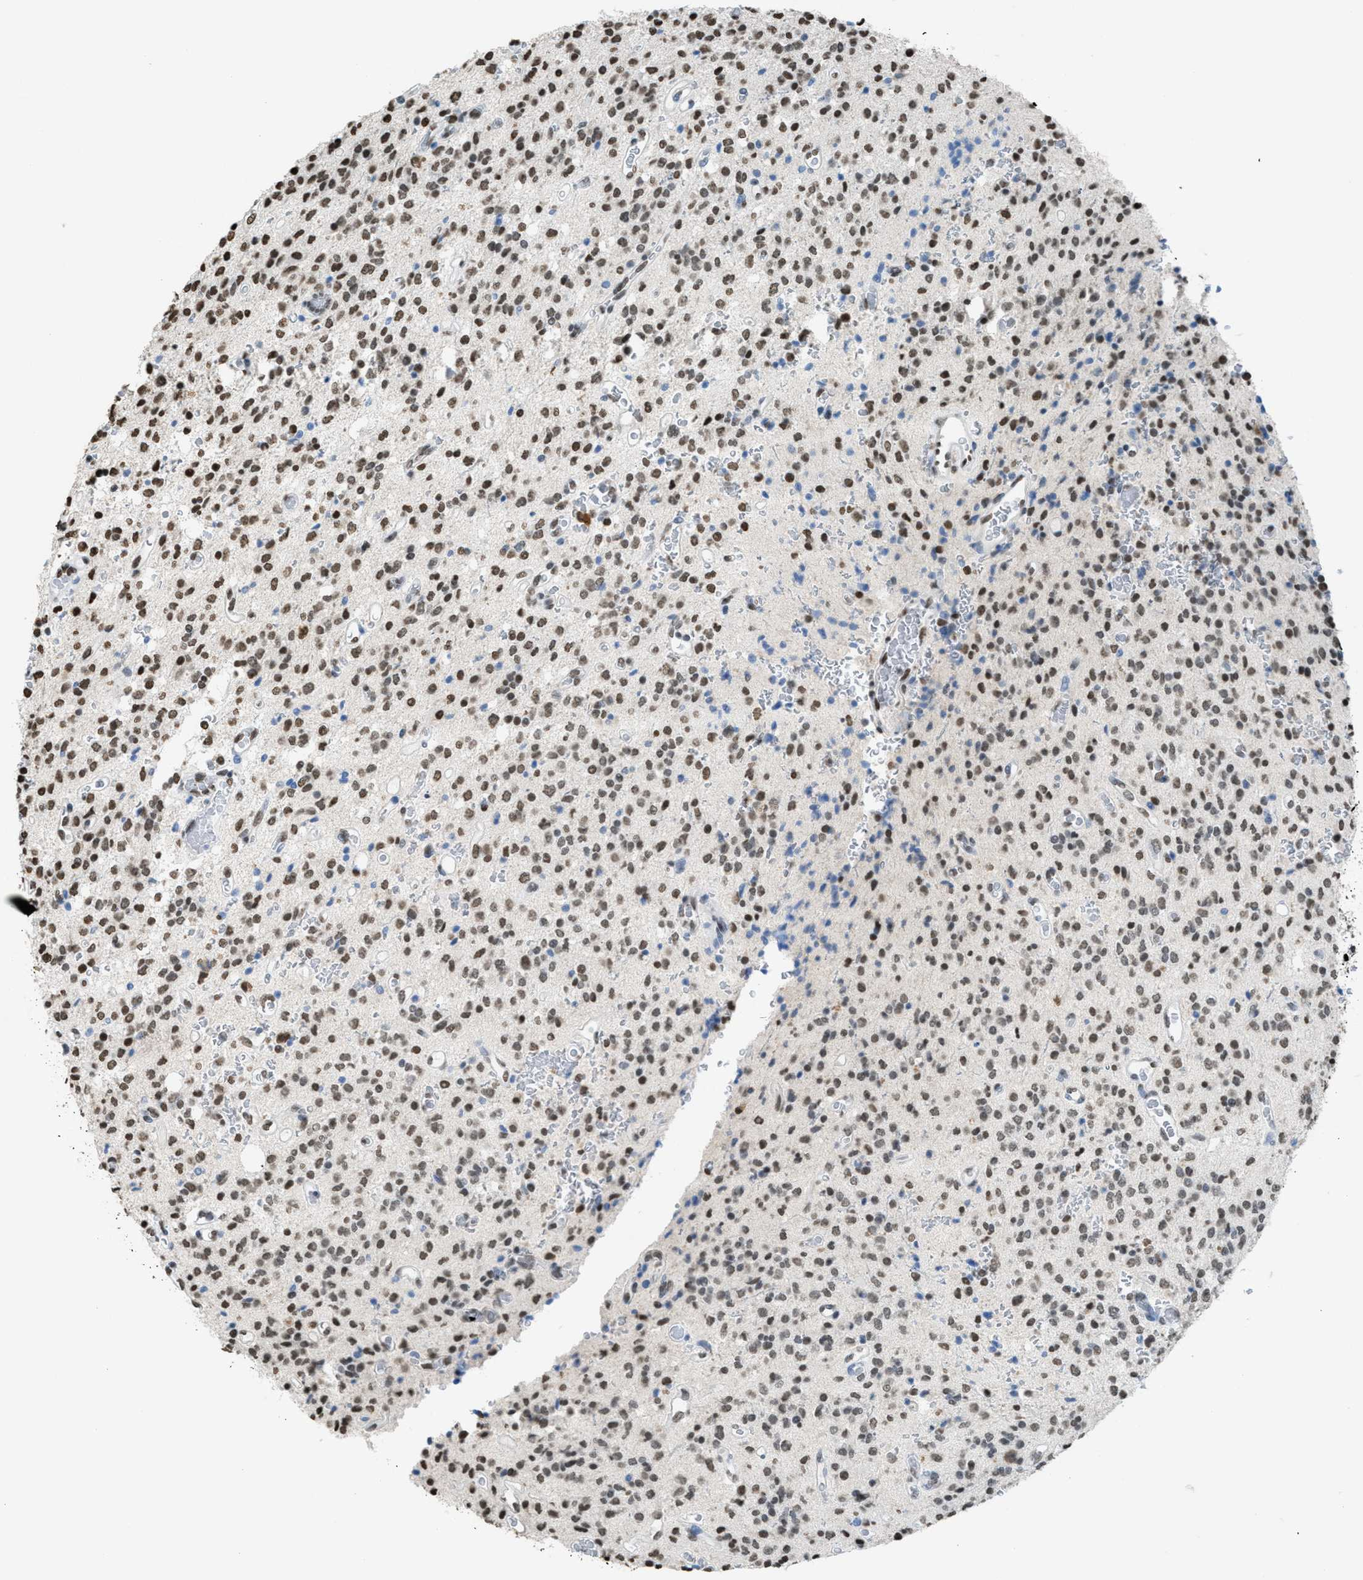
{"staining": {"intensity": "moderate", "quantity": ">75%", "location": "nuclear"}, "tissue": "glioma", "cell_type": "Tumor cells", "image_type": "cancer", "snomed": [{"axis": "morphology", "description": "Glioma, malignant, High grade"}, {"axis": "topography", "description": "Brain"}], "caption": "Protein analysis of malignant glioma (high-grade) tissue reveals moderate nuclear staining in about >75% of tumor cells.", "gene": "NUP88", "patient": {"sex": "male", "age": 34}}